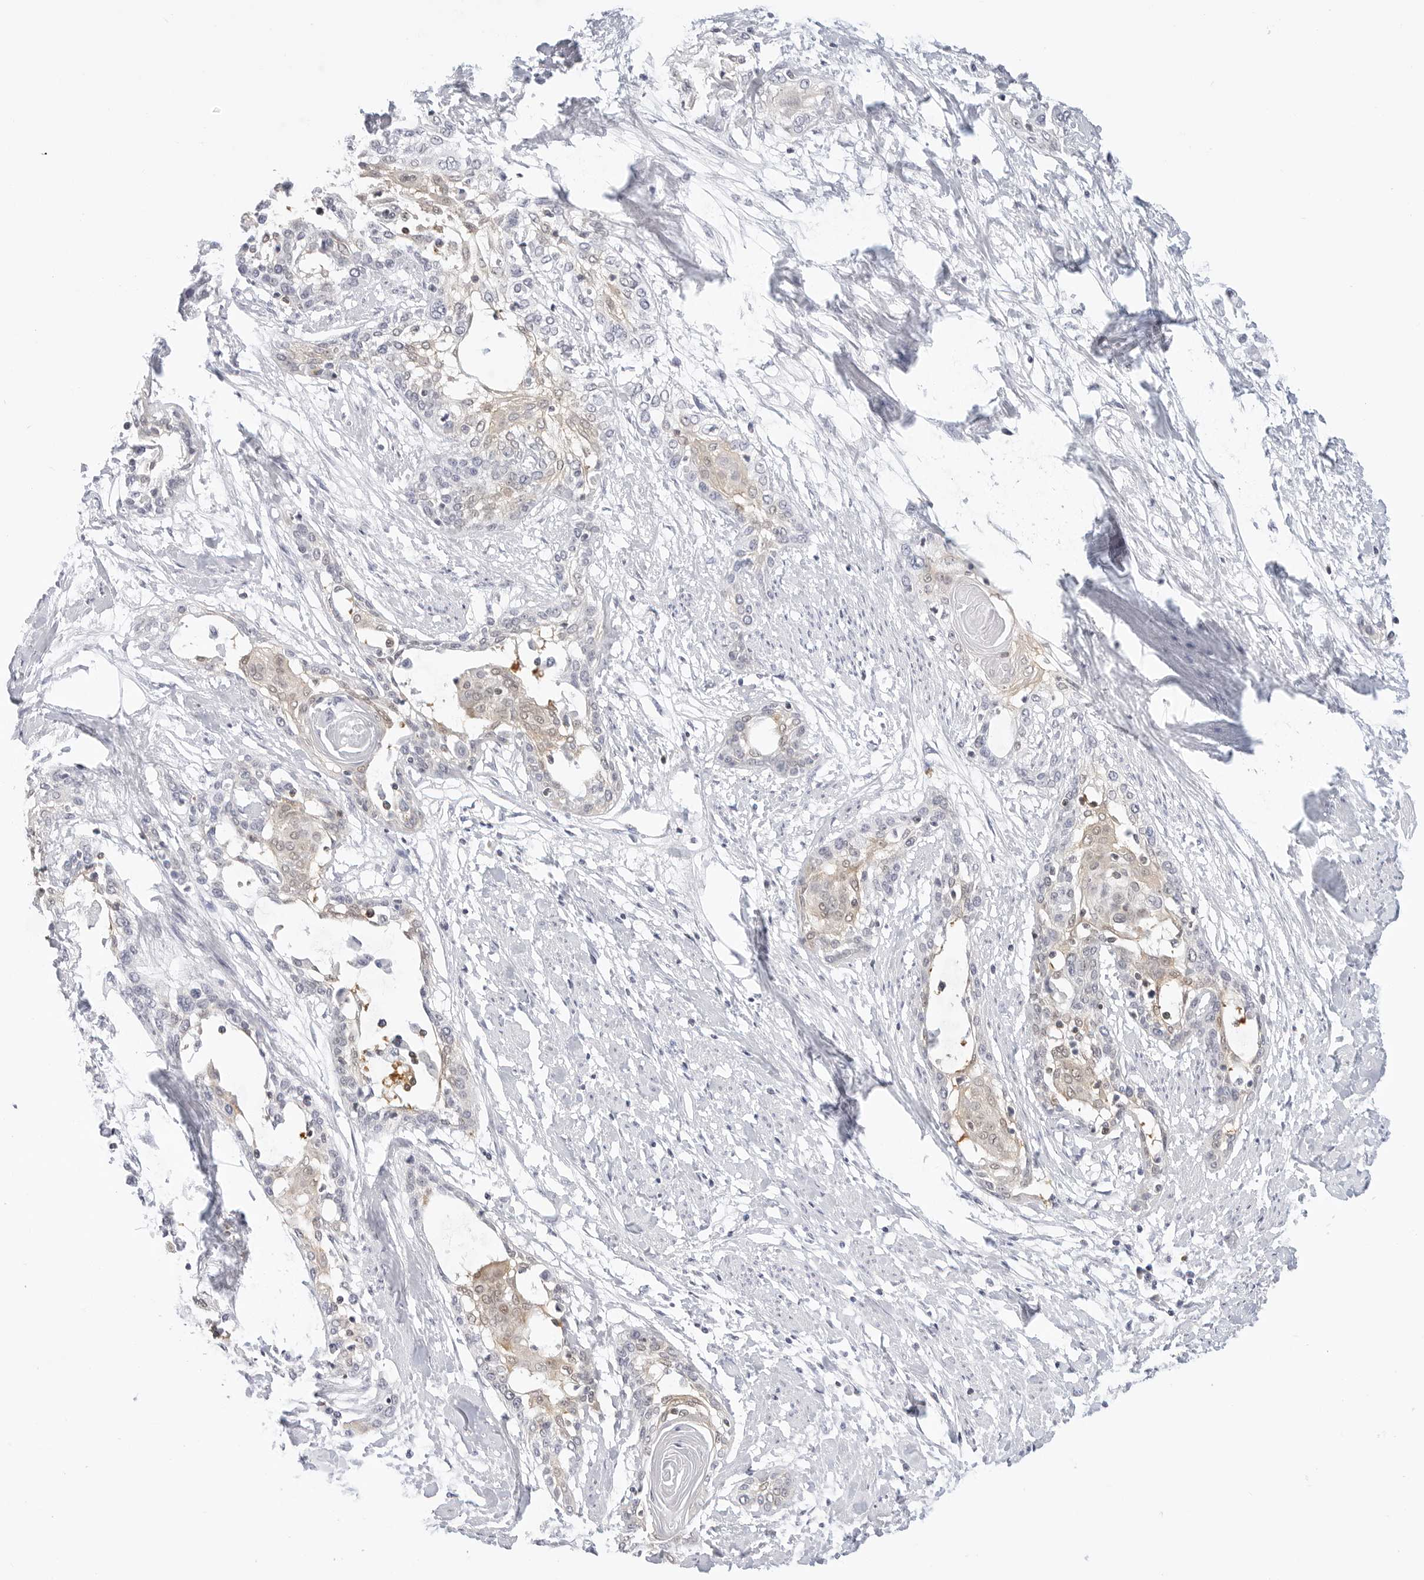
{"staining": {"intensity": "weak", "quantity": "25%-75%", "location": "cytoplasmic/membranous"}, "tissue": "cervical cancer", "cell_type": "Tumor cells", "image_type": "cancer", "snomed": [{"axis": "morphology", "description": "Squamous cell carcinoma, NOS"}, {"axis": "topography", "description": "Cervix"}], "caption": "Protein analysis of cervical cancer (squamous cell carcinoma) tissue demonstrates weak cytoplasmic/membranous positivity in about 25%-75% of tumor cells.", "gene": "SLC9A3R1", "patient": {"sex": "female", "age": 57}}